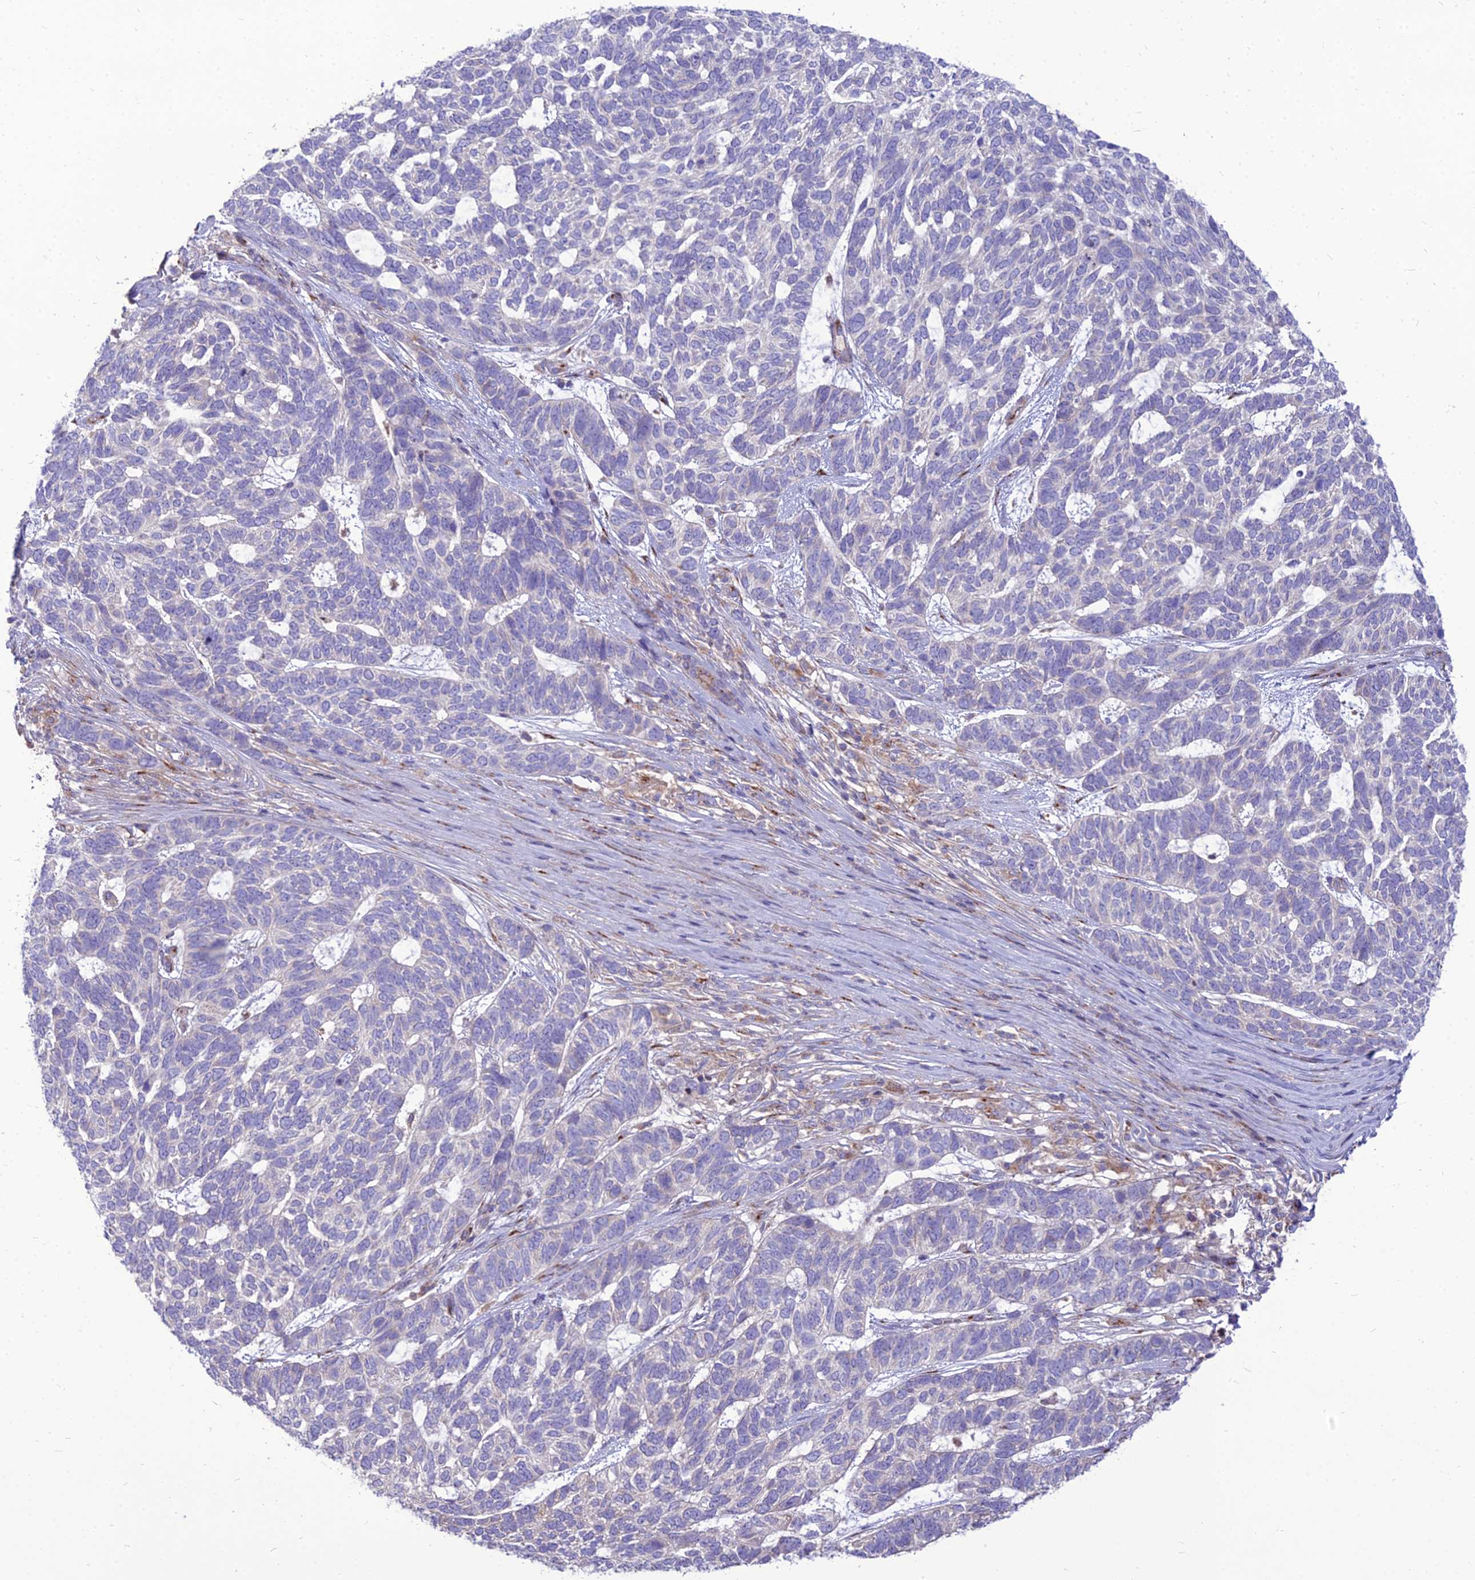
{"staining": {"intensity": "negative", "quantity": "none", "location": "none"}, "tissue": "skin cancer", "cell_type": "Tumor cells", "image_type": "cancer", "snomed": [{"axis": "morphology", "description": "Basal cell carcinoma"}, {"axis": "topography", "description": "Skin"}], "caption": "A micrograph of skin cancer (basal cell carcinoma) stained for a protein demonstrates no brown staining in tumor cells.", "gene": "SPRYD7", "patient": {"sex": "female", "age": 65}}